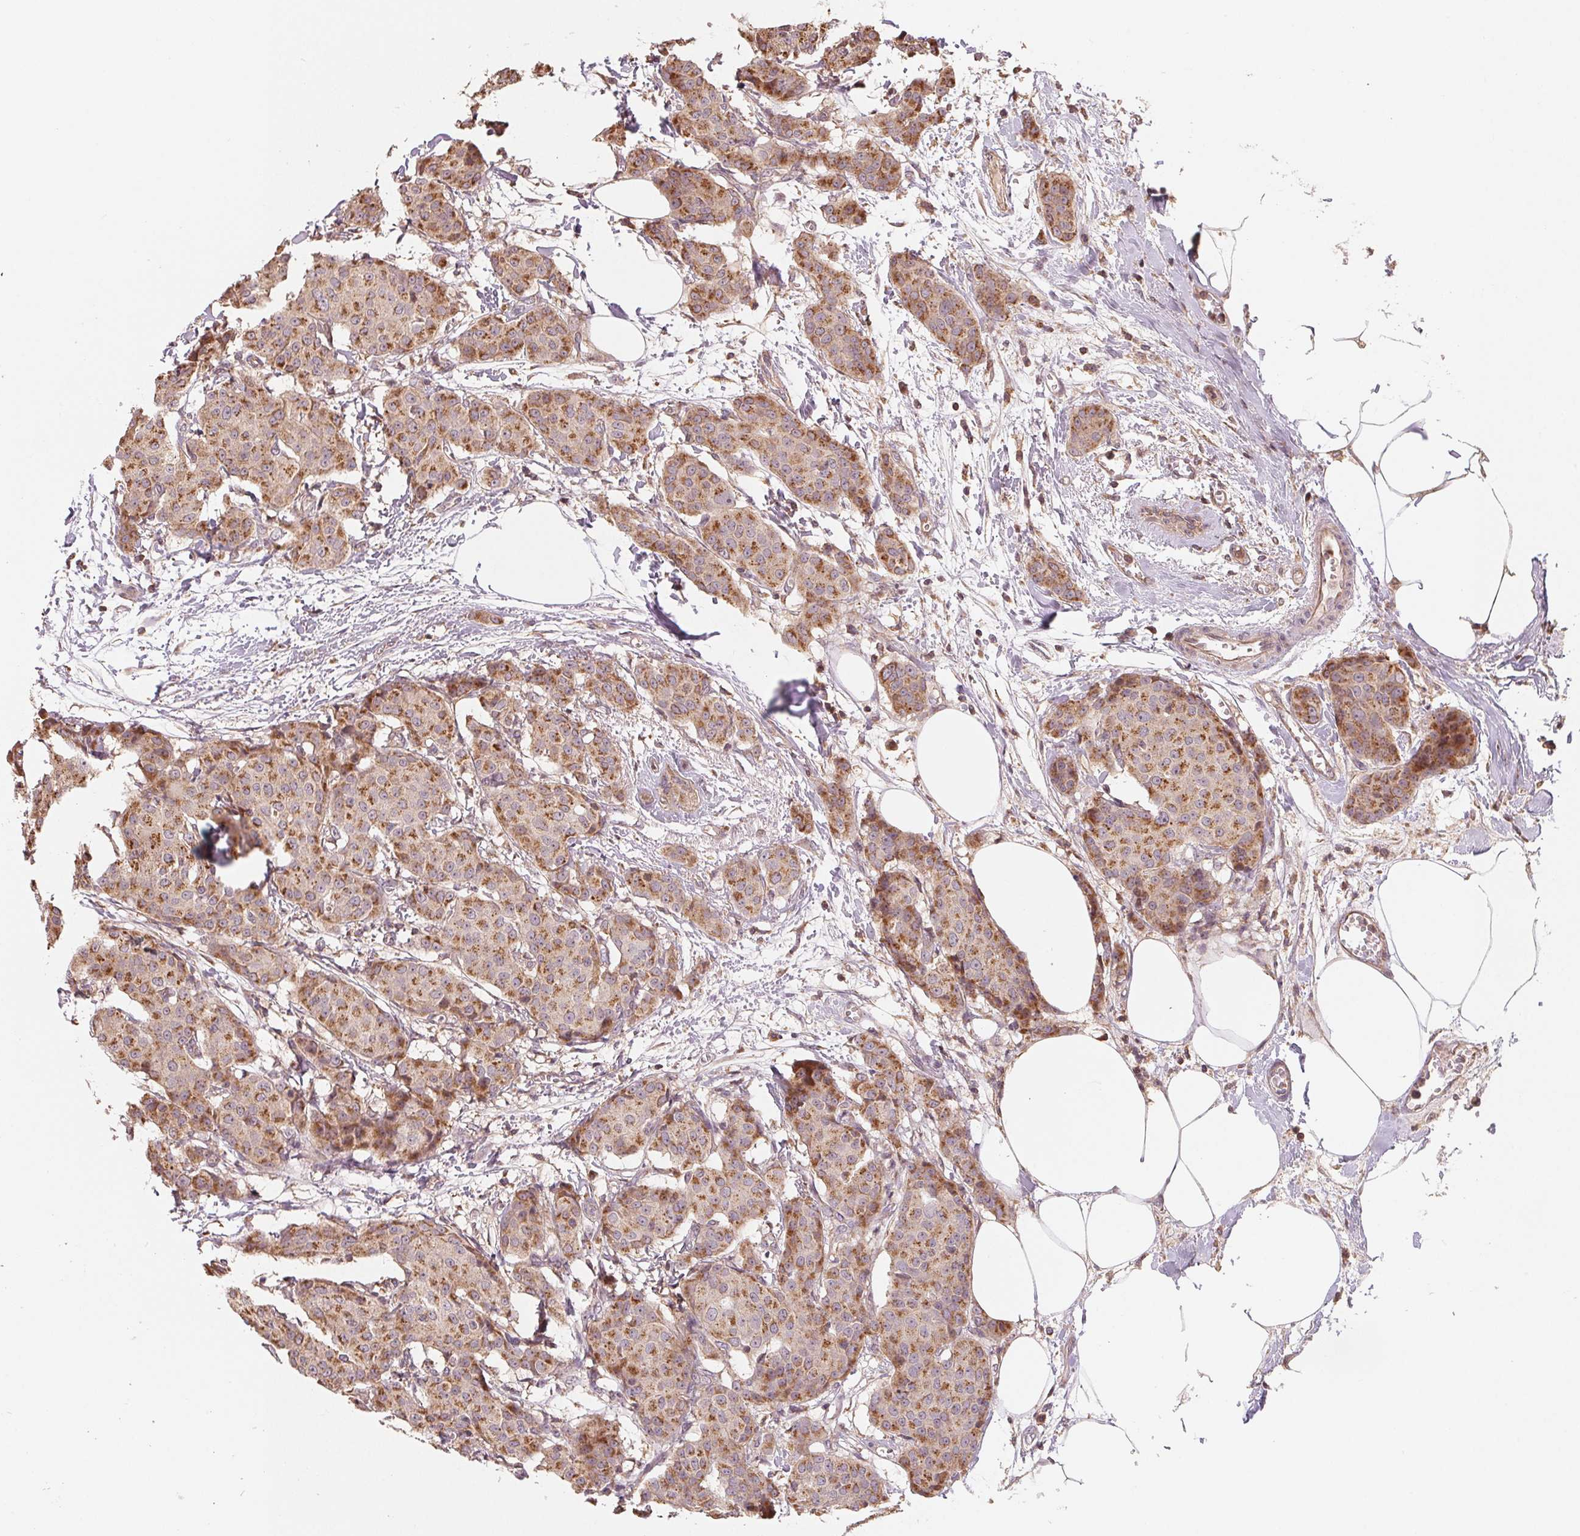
{"staining": {"intensity": "moderate", "quantity": ">75%", "location": "cytoplasmic/membranous"}, "tissue": "breast cancer", "cell_type": "Tumor cells", "image_type": "cancer", "snomed": [{"axis": "morphology", "description": "Duct carcinoma"}, {"axis": "topography", "description": "Breast"}], "caption": "This photomicrograph shows immunohistochemistry staining of infiltrating ductal carcinoma (breast), with medium moderate cytoplasmic/membranous staining in approximately >75% of tumor cells.", "gene": "AQP8", "patient": {"sex": "female", "age": 91}}